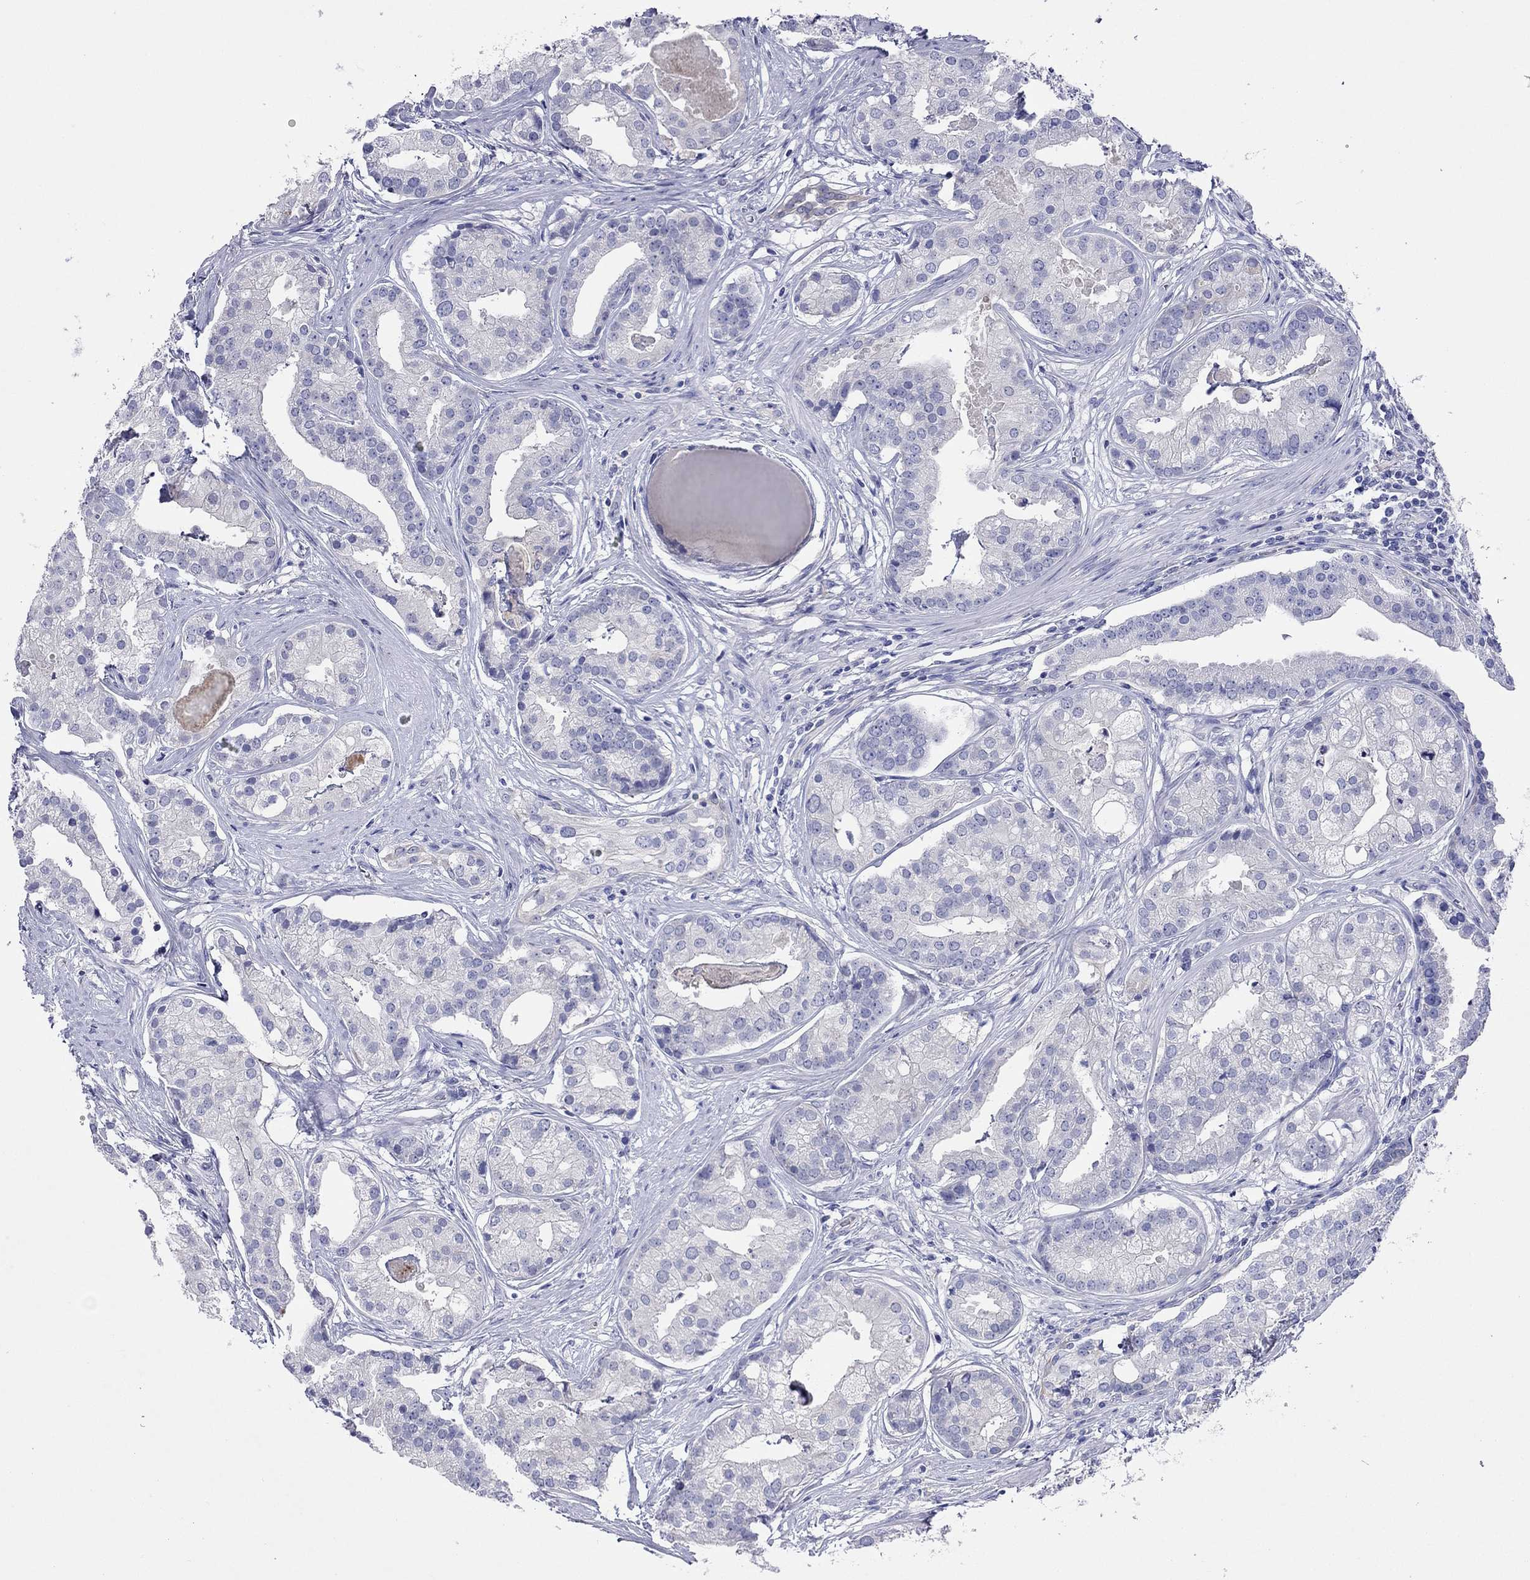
{"staining": {"intensity": "negative", "quantity": "none", "location": "none"}, "tissue": "prostate cancer", "cell_type": "Tumor cells", "image_type": "cancer", "snomed": [{"axis": "morphology", "description": "Adenocarcinoma, NOS"}, {"axis": "topography", "description": "Prostate and seminal vesicle, NOS"}, {"axis": "topography", "description": "Prostate"}], "caption": "Immunohistochemical staining of prostate cancer displays no significant staining in tumor cells.", "gene": "CAPNS2", "patient": {"sex": "male", "age": 44}}